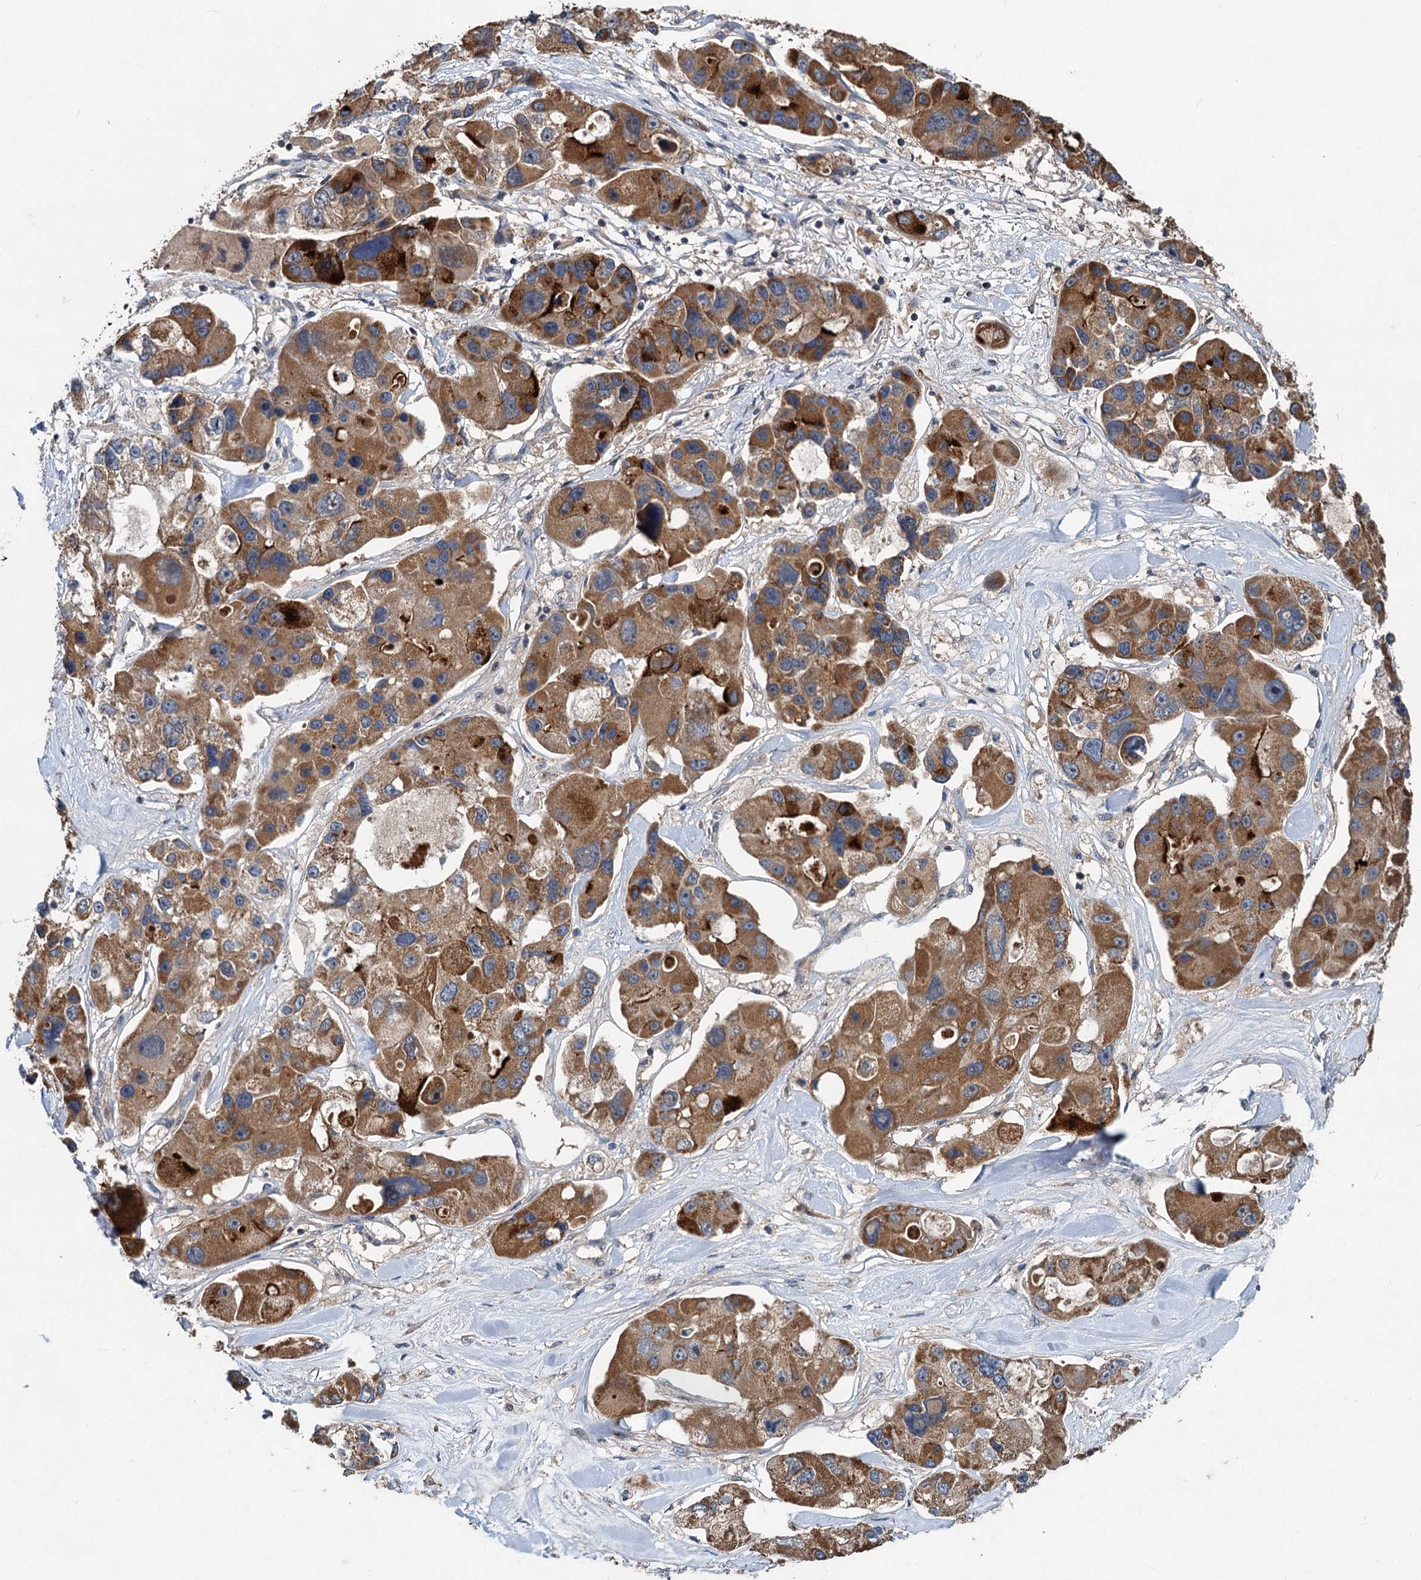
{"staining": {"intensity": "moderate", "quantity": ">75%", "location": "cytoplasmic/membranous"}, "tissue": "lung cancer", "cell_type": "Tumor cells", "image_type": "cancer", "snomed": [{"axis": "morphology", "description": "Adenocarcinoma, NOS"}, {"axis": "topography", "description": "Lung"}], "caption": "Immunohistochemical staining of human lung cancer shows medium levels of moderate cytoplasmic/membranous protein expression in approximately >75% of tumor cells. (DAB (3,3'-diaminobenzidine) IHC with brightfield microscopy, high magnification).", "gene": "OTUB1", "patient": {"sex": "female", "age": 54}}